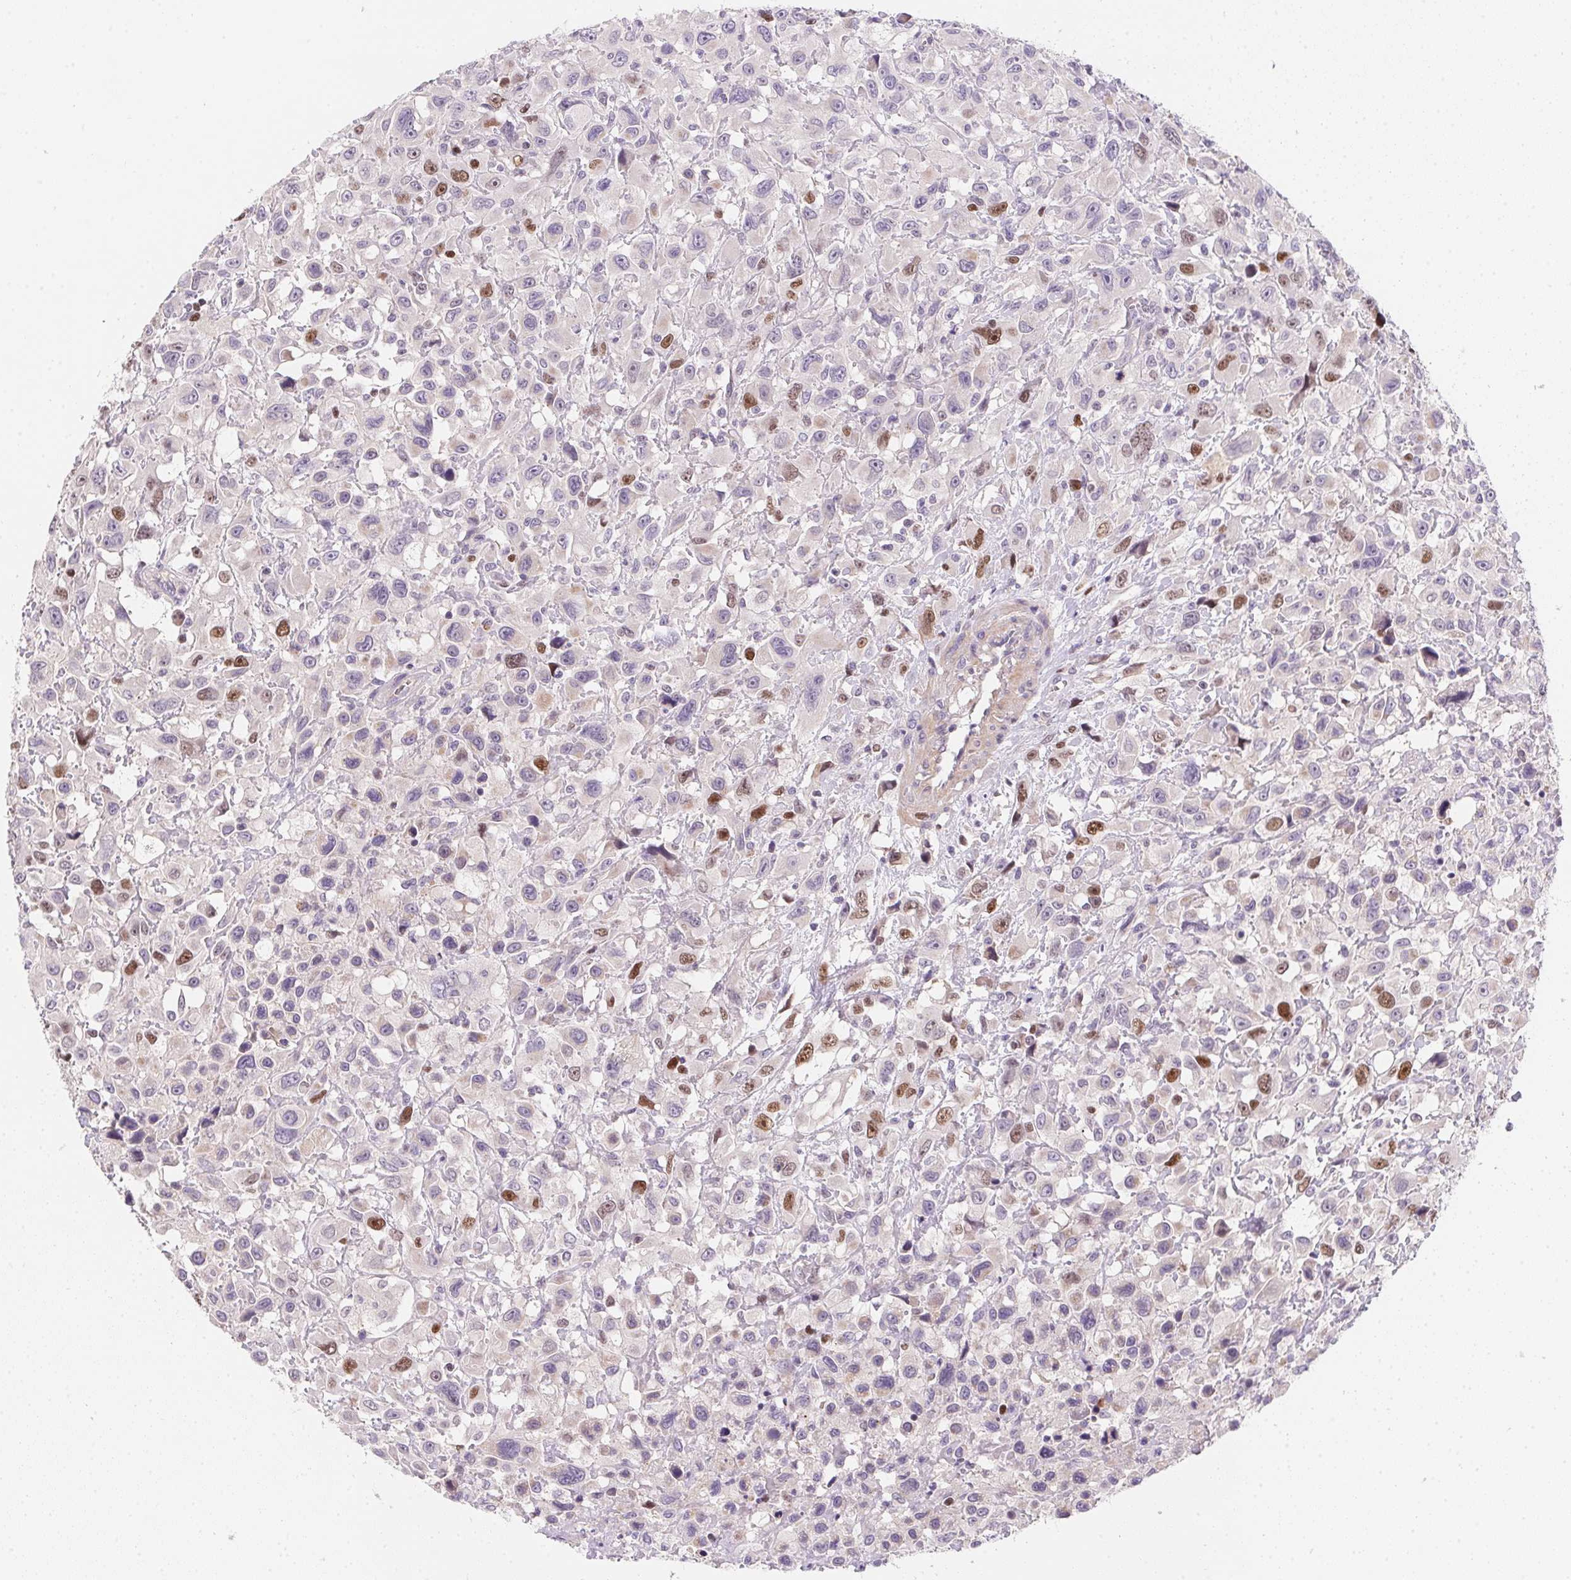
{"staining": {"intensity": "moderate", "quantity": "<25%", "location": "nuclear"}, "tissue": "head and neck cancer", "cell_type": "Tumor cells", "image_type": "cancer", "snomed": [{"axis": "morphology", "description": "Squamous cell carcinoma, NOS"}, {"axis": "morphology", "description": "Squamous cell carcinoma, metastatic, NOS"}, {"axis": "topography", "description": "Oral tissue"}, {"axis": "topography", "description": "Head-Neck"}], "caption": "A brown stain labels moderate nuclear expression of a protein in head and neck metastatic squamous cell carcinoma tumor cells.", "gene": "HELLS", "patient": {"sex": "female", "age": 85}}